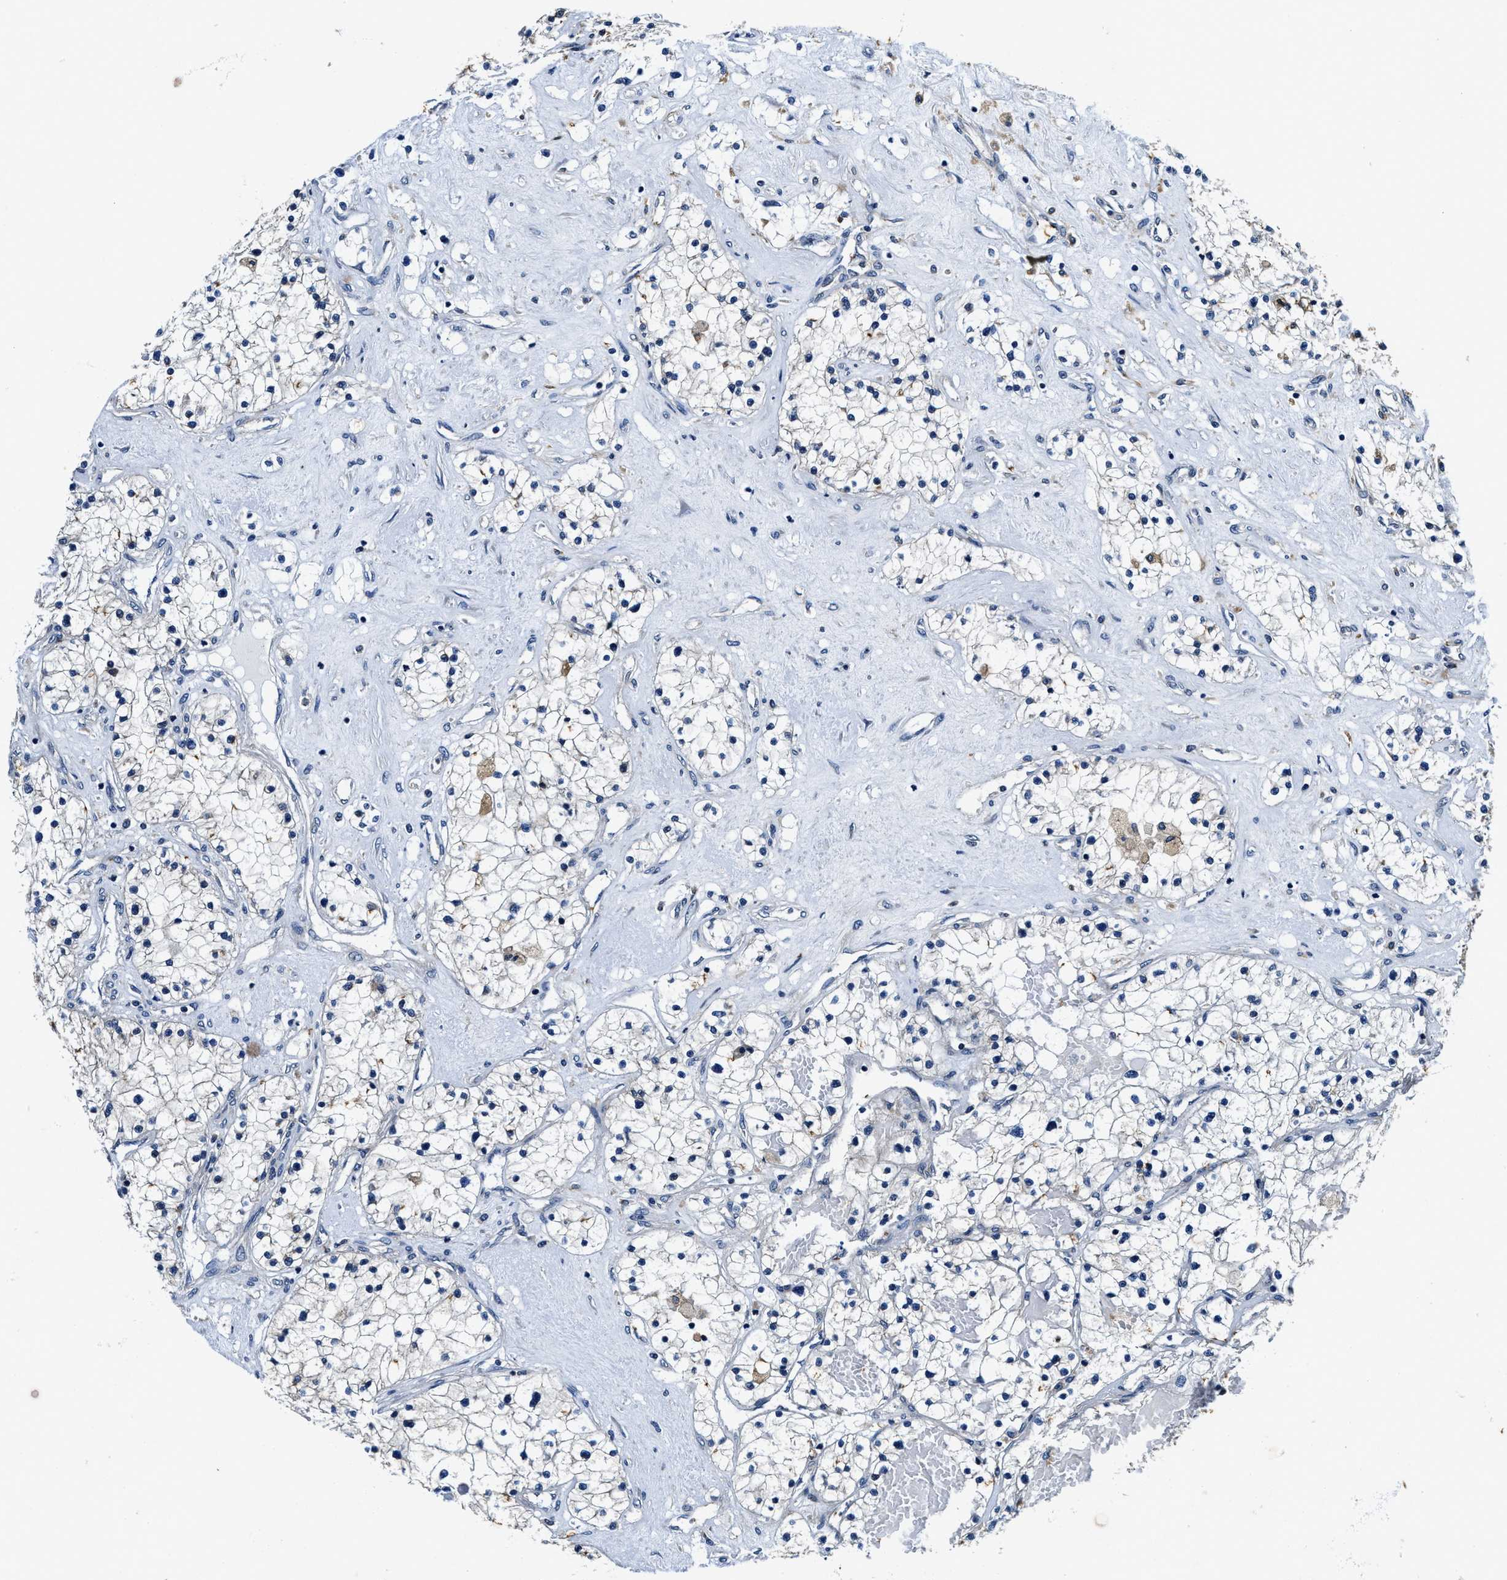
{"staining": {"intensity": "negative", "quantity": "none", "location": "none"}, "tissue": "renal cancer", "cell_type": "Tumor cells", "image_type": "cancer", "snomed": [{"axis": "morphology", "description": "Adenocarcinoma, NOS"}, {"axis": "topography", "description": "Kidney"}], "caption": "Immunohistochemistry (IHC) photomicrograph of human renal cancer (adenocarcinoma) stained for a protein (brown), which exhibits no staining in tumor cells. The staining is performed using DAB (3,3'-diaminobenzidine) brown chromogen with nuclei counter-stained in using hematoxylin.", "gene": "PI4KB", "patient": {"sex": "male", "age": 68}}